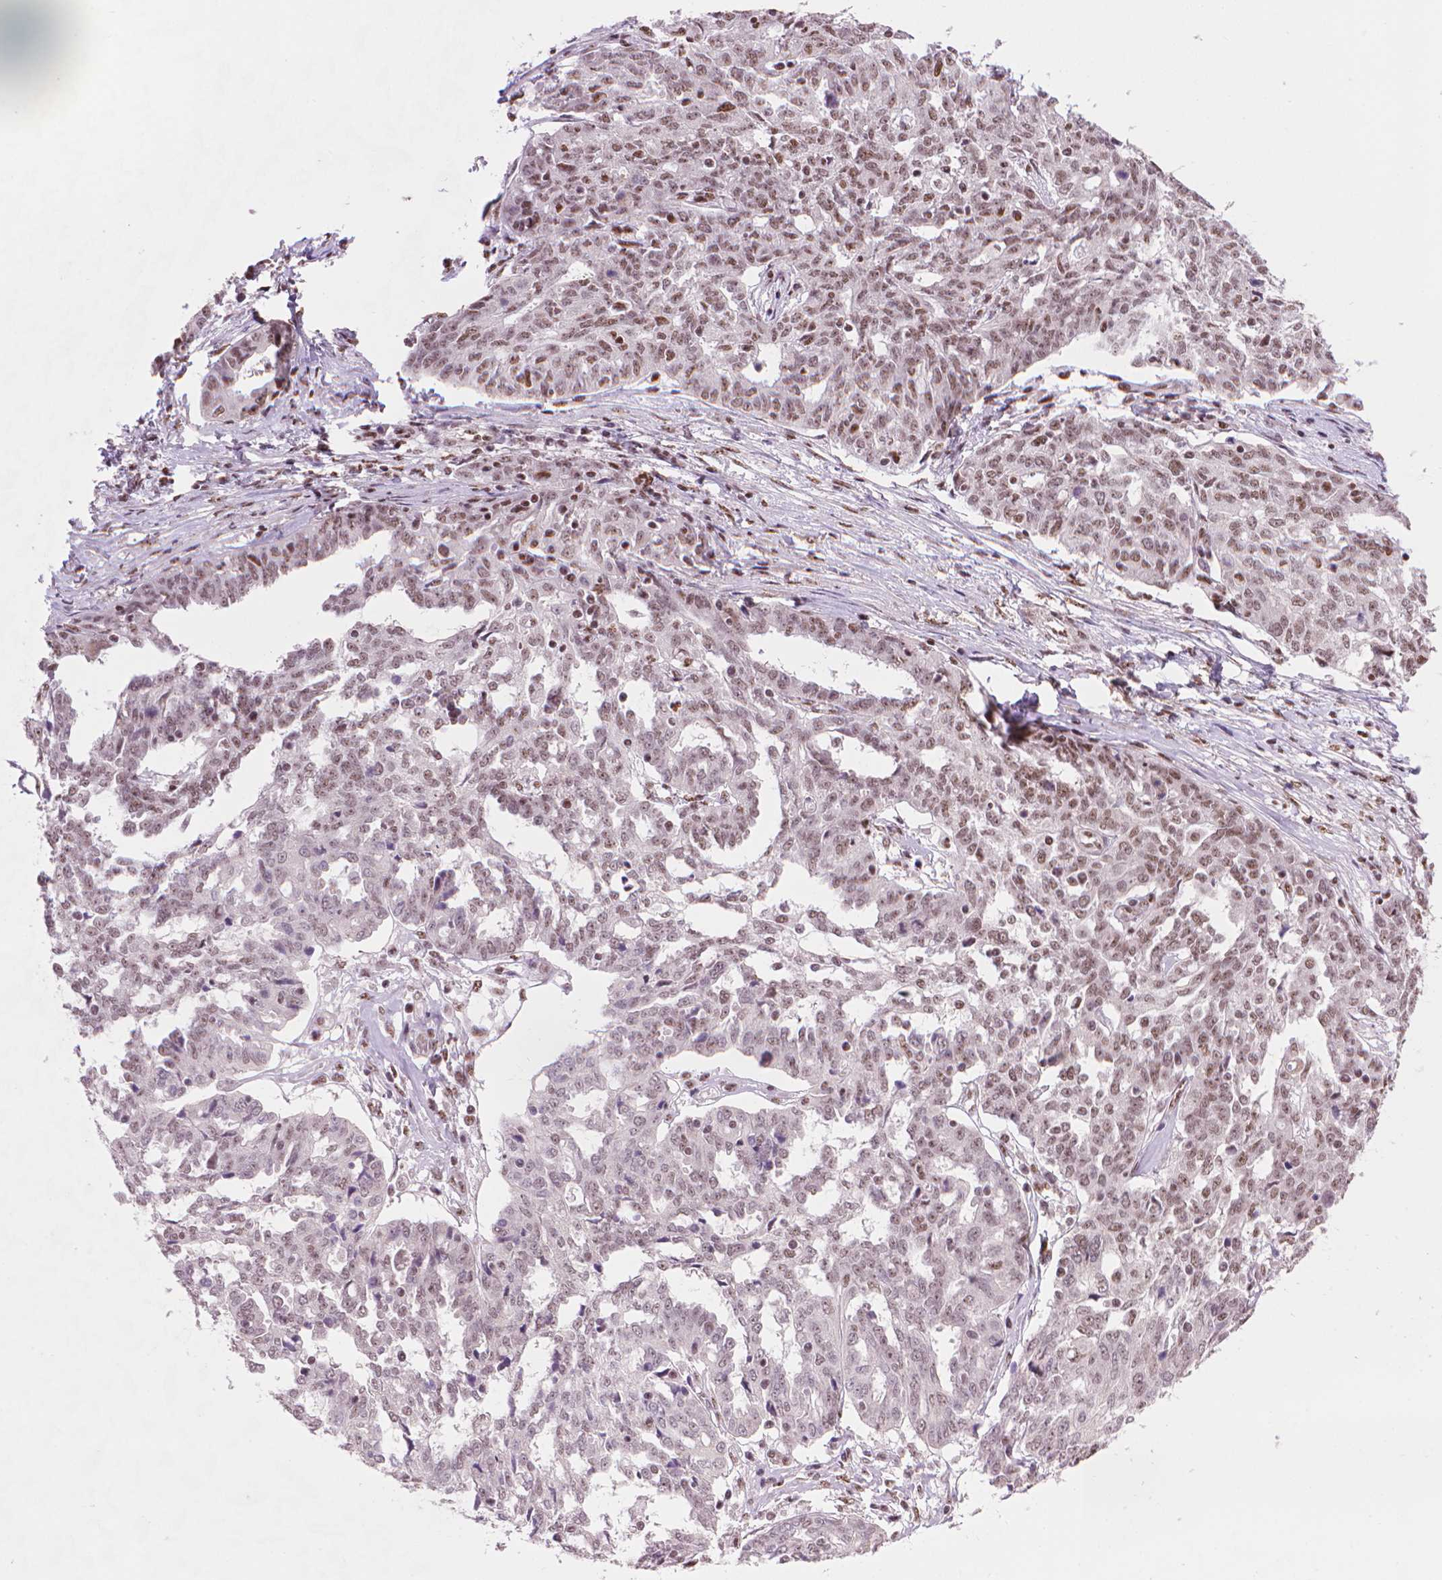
{"staining": {"intensity": "weak", "quantity": "25%-75%", "location": "nuclear"}, "tissue": "ovarian cancer", "cell_type": "Tumor cells", "image_type": "cancer", "snomed": [{"axis": "morphology", "description": "Cystadenocarcinoma, serous, NOS"}, {"axis": "topography", "description": "Ovary"}], "caption": "Human ovarian cancer (serous cystadenocarcinoma) stained with a brown dye shows weak nuclear positive positivity in about 25%-75% of tumor cells.", "gene": "UBN1", "patient": {"sex": "female", "age": 67}}